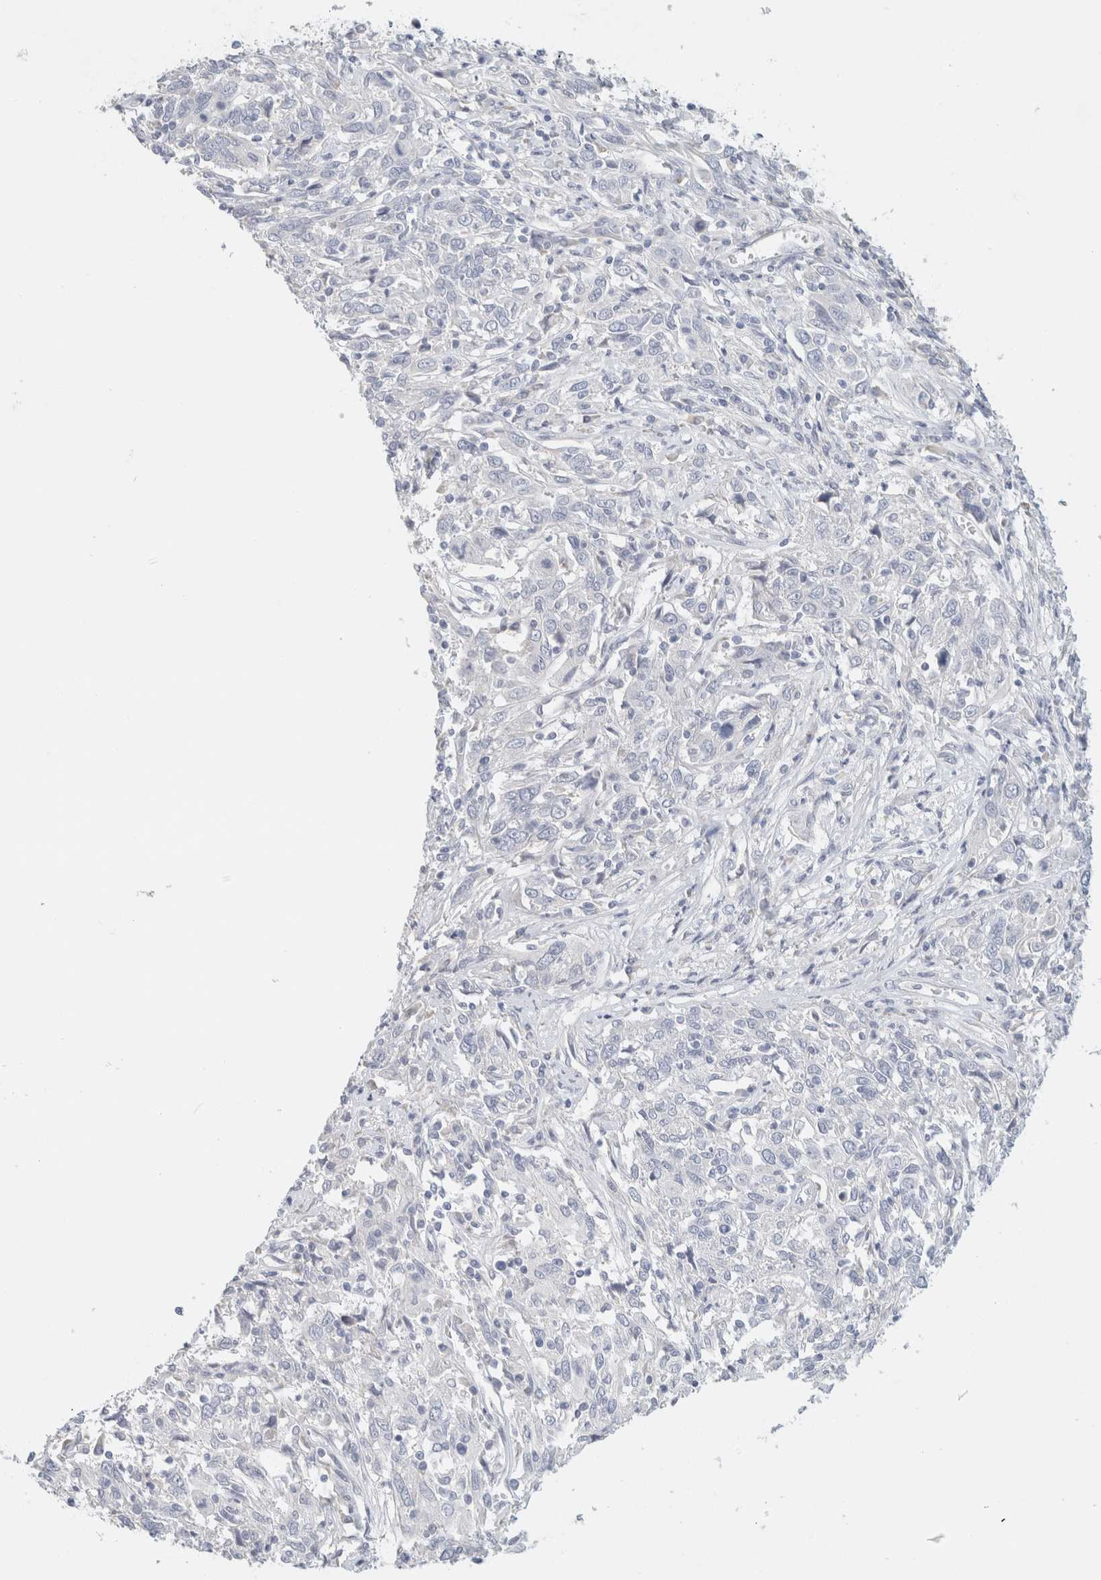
{"staining": {"intensity": "negative", "quantity": "none", "location": "none"}, "tissue": "cervical cancer", "cell_type": "Tumor cells", "image_type": "cancer", "snomed": [{"axis": "morphology", "description": "Squamous cell carcinoma, NOS"}, {"axis": "topography", "description": "Cervix"}], "caption": "High power microscopy histopathology image of an immunohistochemistry (IHC) micrograph of squamous cell carcinoma (cervical), revealing no significant expression in tumor cells. (DAB (3,3'-diaminobenzidine) immunohistochemistry (IHC) visualized using brightfield microscopy, high magnification).", "gene": "NEFM", "patient": {"sex": "female", "age": 46}}